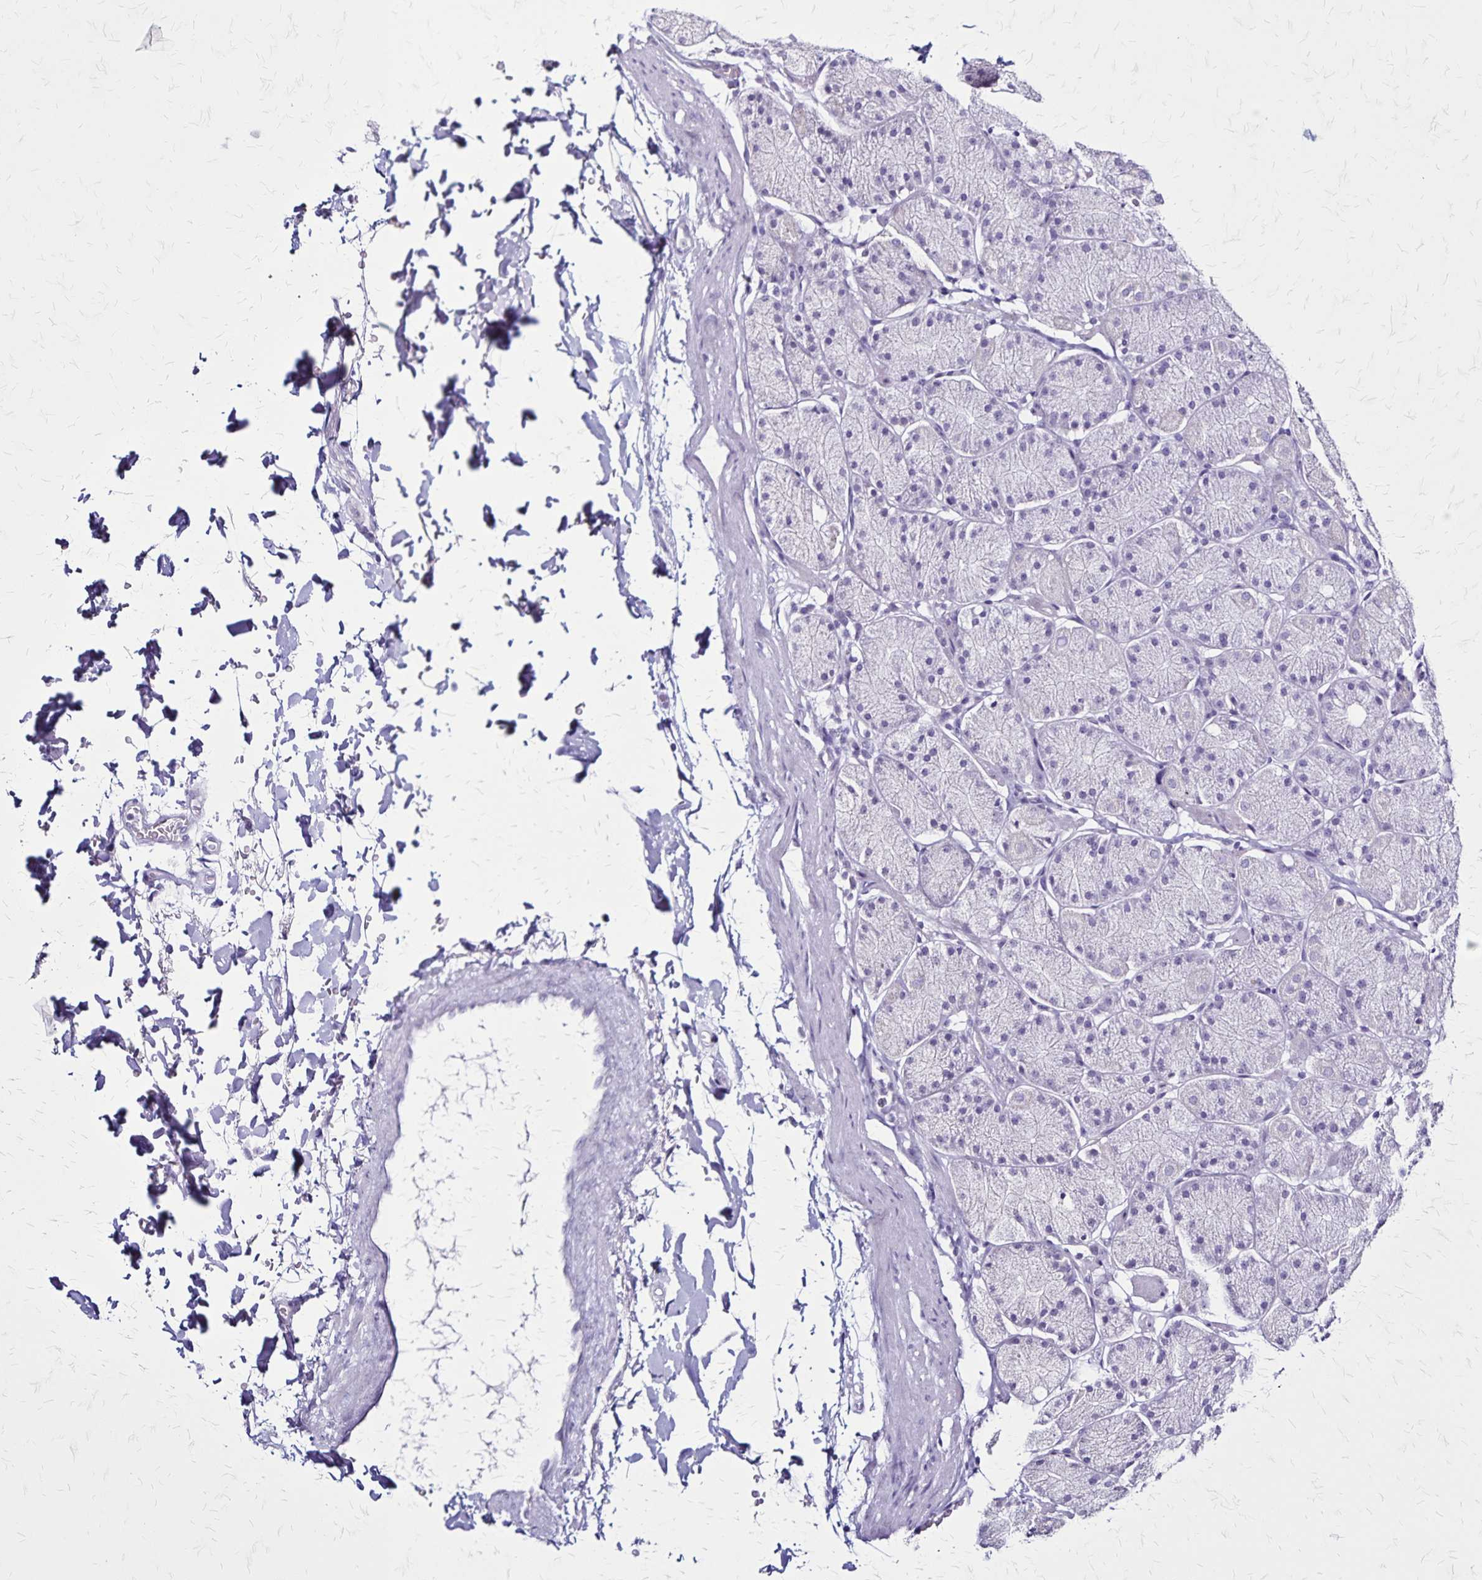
{"staining": {"intensity": "negative", "quantity": "none", "location": "none"}, "tissue": "stomach", "cell_type": "Glandular cells", "image_type": "normal", "snomed": [{"axis": "morphology", "description": "Normal tissue, NOS"}, {"axis": "topography", "description": "Stomach, upper"}, {"axis": "topography", "description": "Stomach"}], "caption": "A photomicrograph of stomach stained for a protein exhibits no brown staining in glandular cells.", "gene": "PLXNA4", "patient": {"sex": "male", "age": 76}}